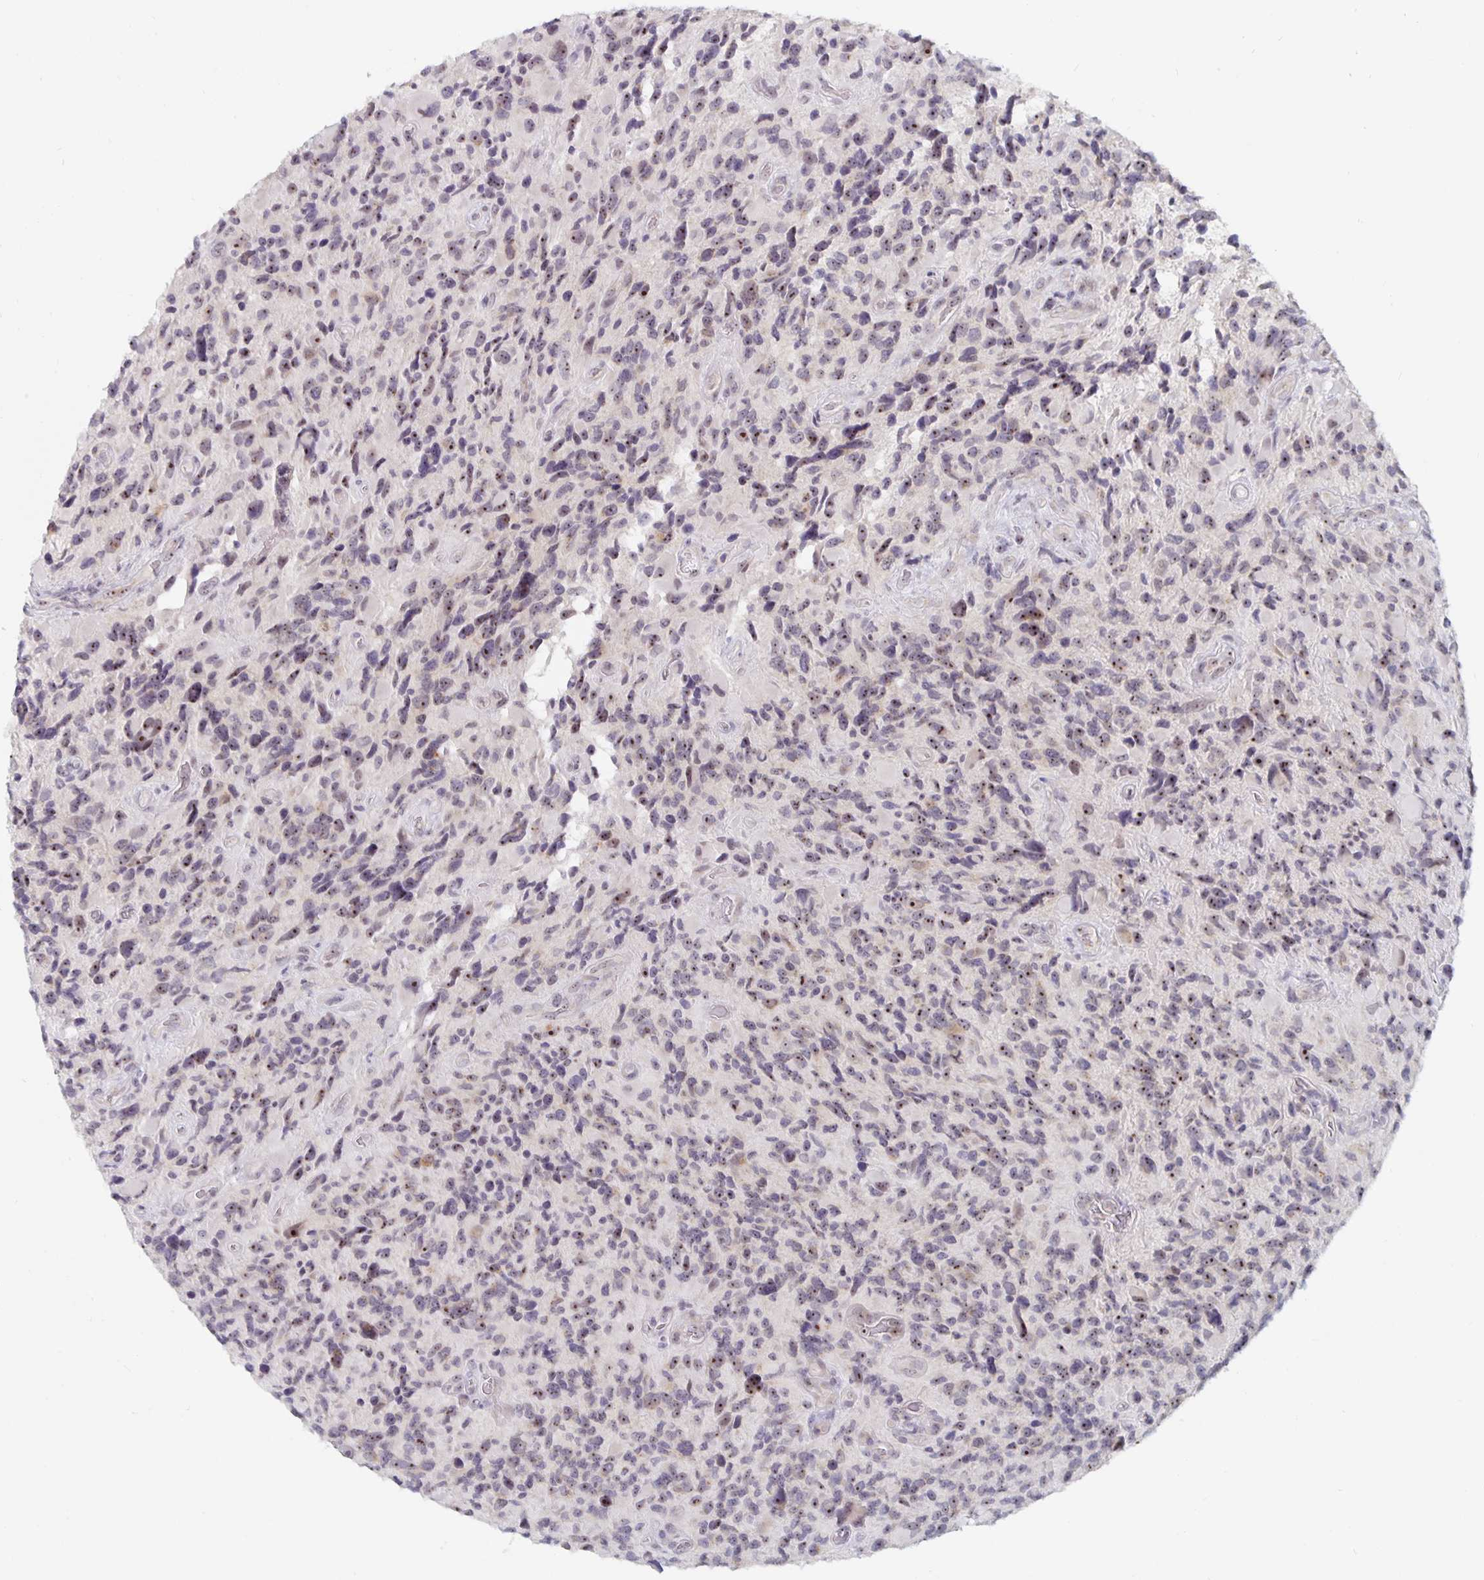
{"staining": {"intensity": "moderate", "quantity": ">75%", "location": "nuclear"}, "tissue": "glioma", "cell_type": "Tumor cells", "image_type": "cancer", "snomed": [{"axis": "morphology", "description": "Glioma, malignant, High grade"}, {"axis": "topography", "description": "Brain"}], "caption": "Immunohistochemical staining of glioma demonstrates medium levels of moderate nuclear protein positivity in approximately >75% of tumor cells. The staining was performed using DAB, with brown indicating positive protein expression. Nuclei are stained blue with hematoxylin.", "gene": "NUP85", "patient": {"sex": "male", "age": 46}}